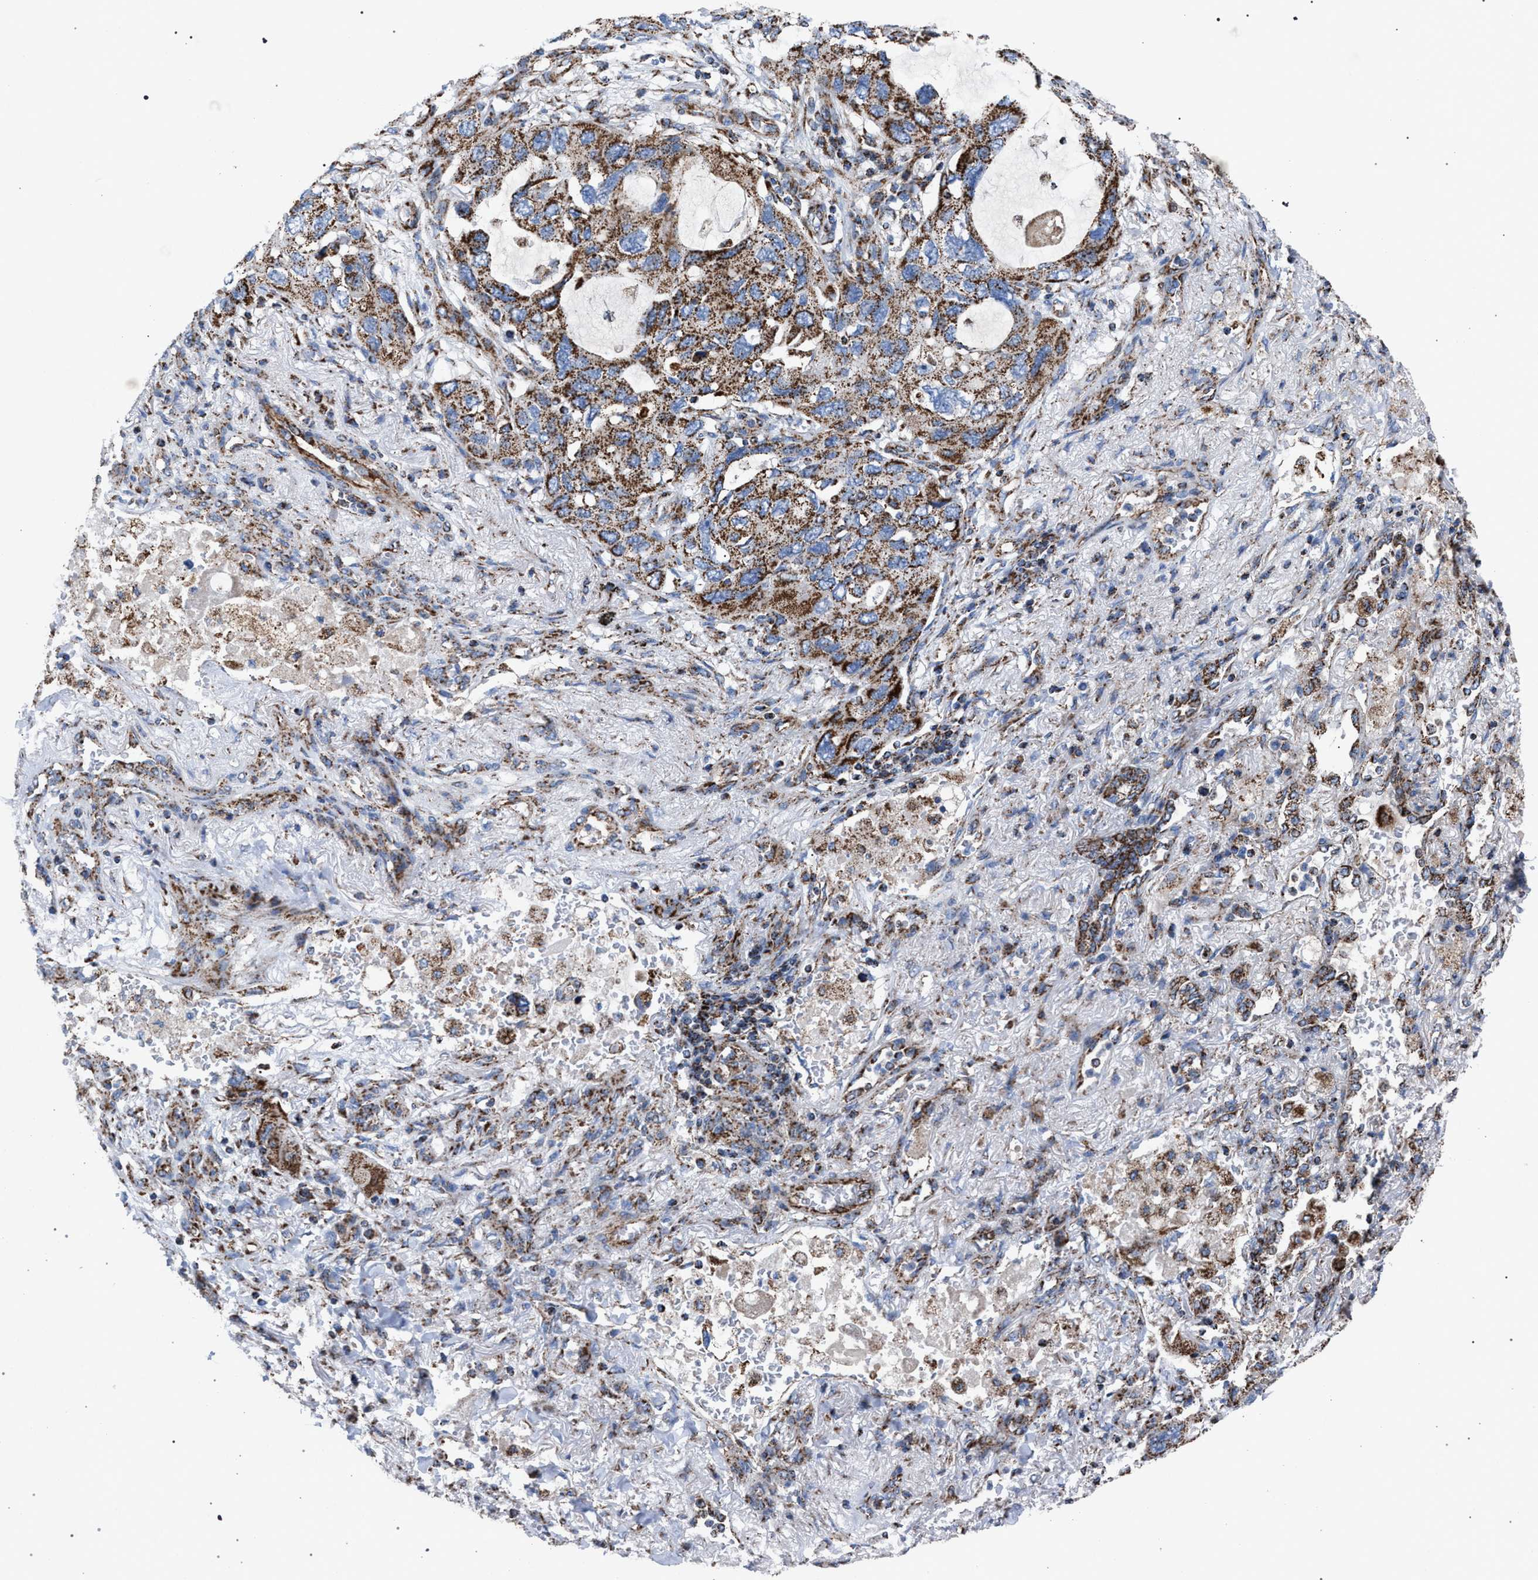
{"staining": {"intensity": "moderate", "quantity": ">75%", "location": "cytoplasmic/membranous"}, "tissue": "lung cancer", "cell_type": "Tumor cells", "image_type": "cancer", "snomed": [{"axis": "morphology", "description": "Squamous cell carcinoma, NOS"}, {"axis": "topography", "description": "Lung"}], "caption": "Protein staining of squamous cell carcinoma (lung) tissue reveals moderate cytoplasmic/membranous expression in approximately >75% of tumor cells.", "gene": "VPS13A", "patient": {"sex": "female", "age": 73}}